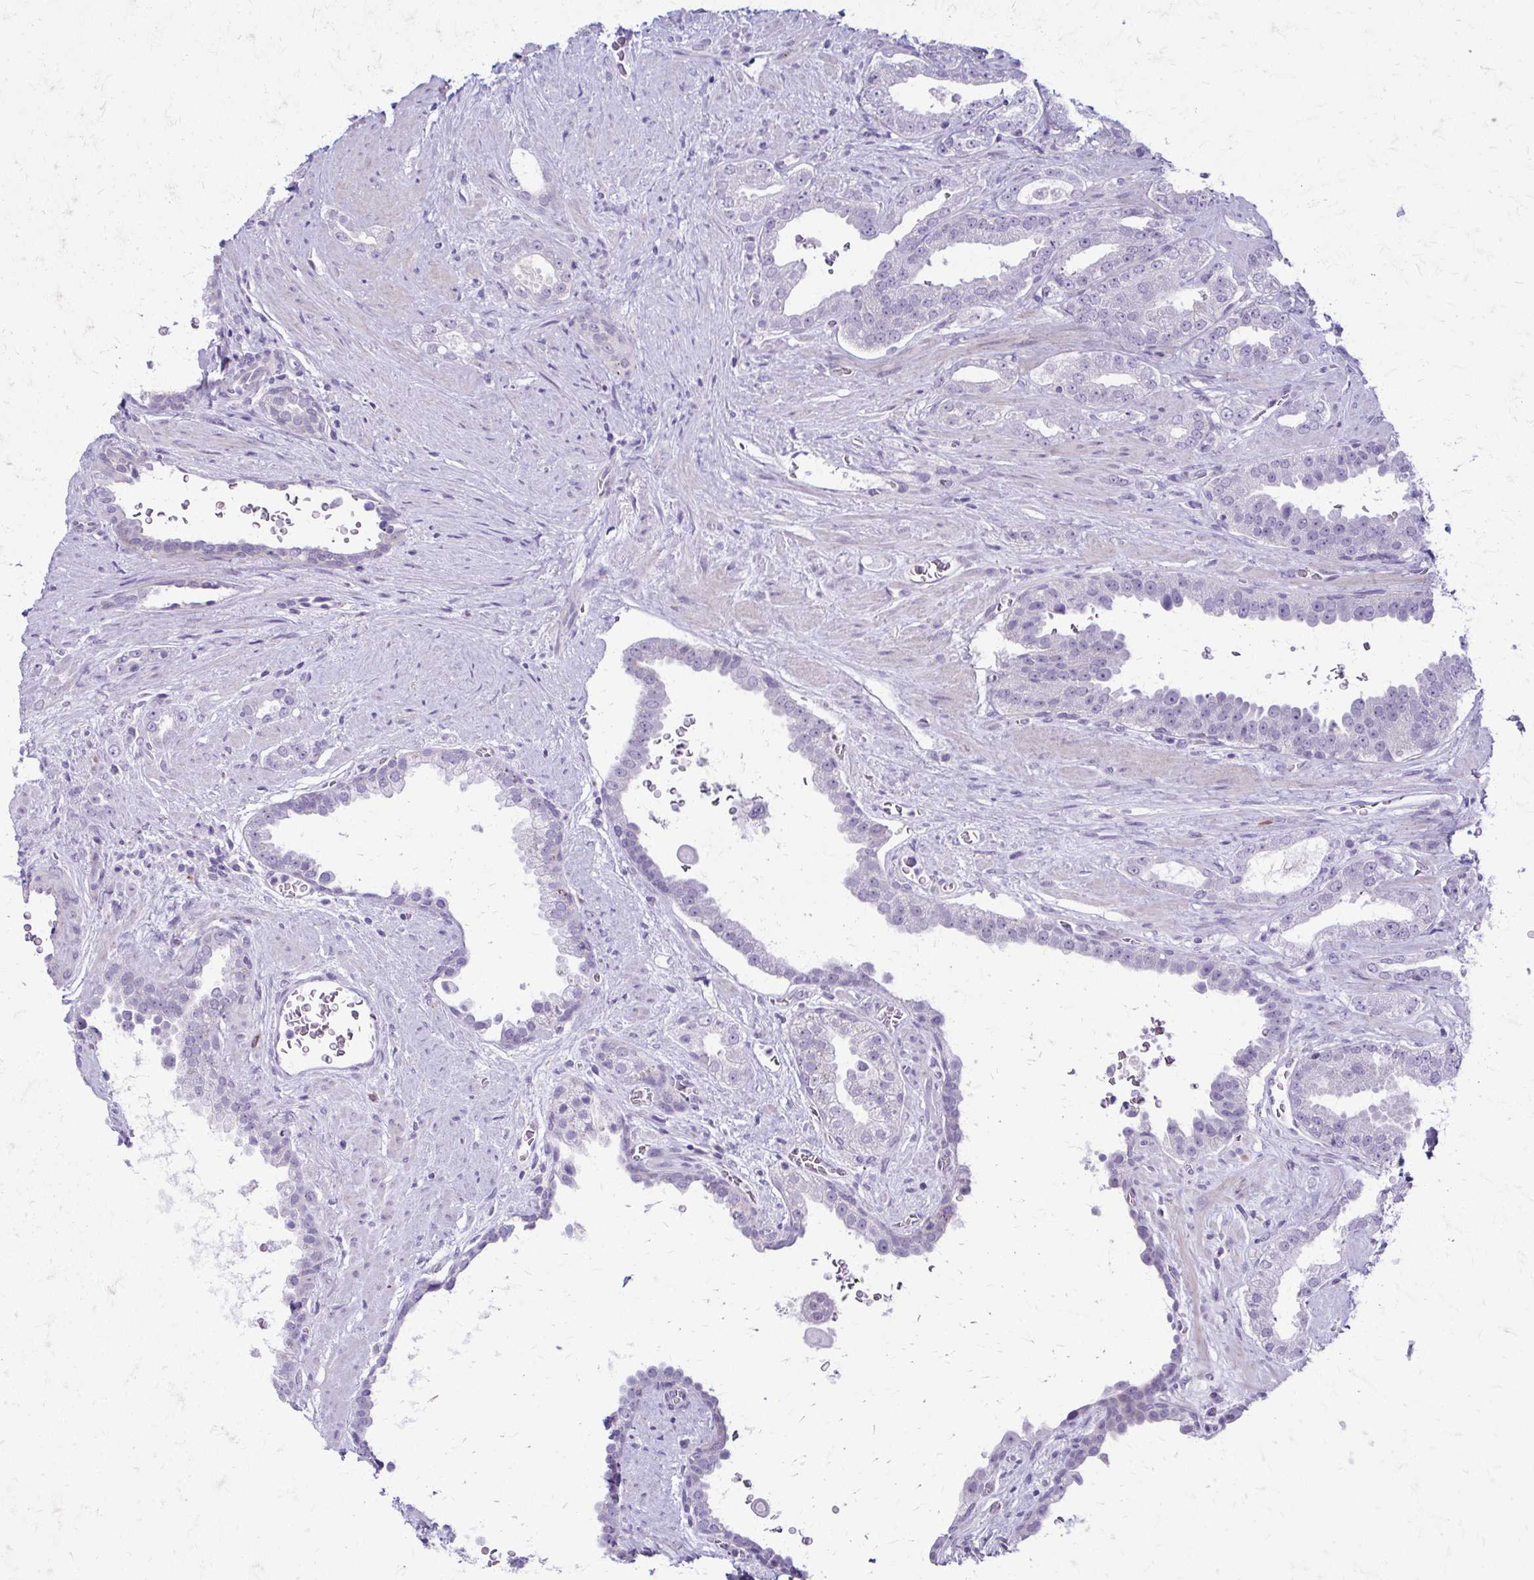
{"staining": {"intensity": "negative", "quantity": "none", "location": "none"}, "tissue": "prostate cancer", "cell_type": "Tumor cells", "image_type": "cancer", "snomed": [{"axis": "morphology", "description": "Adenocarcinoma, Low grade"}, {"axis": "topography", "description": "Prostate"}], "caption": "Human prostate cancer stained for a protein using IHC shows no staining in tumor cells.", "gene": "RHOBTB2", "patient": {"sex": "male", "age": 67}}